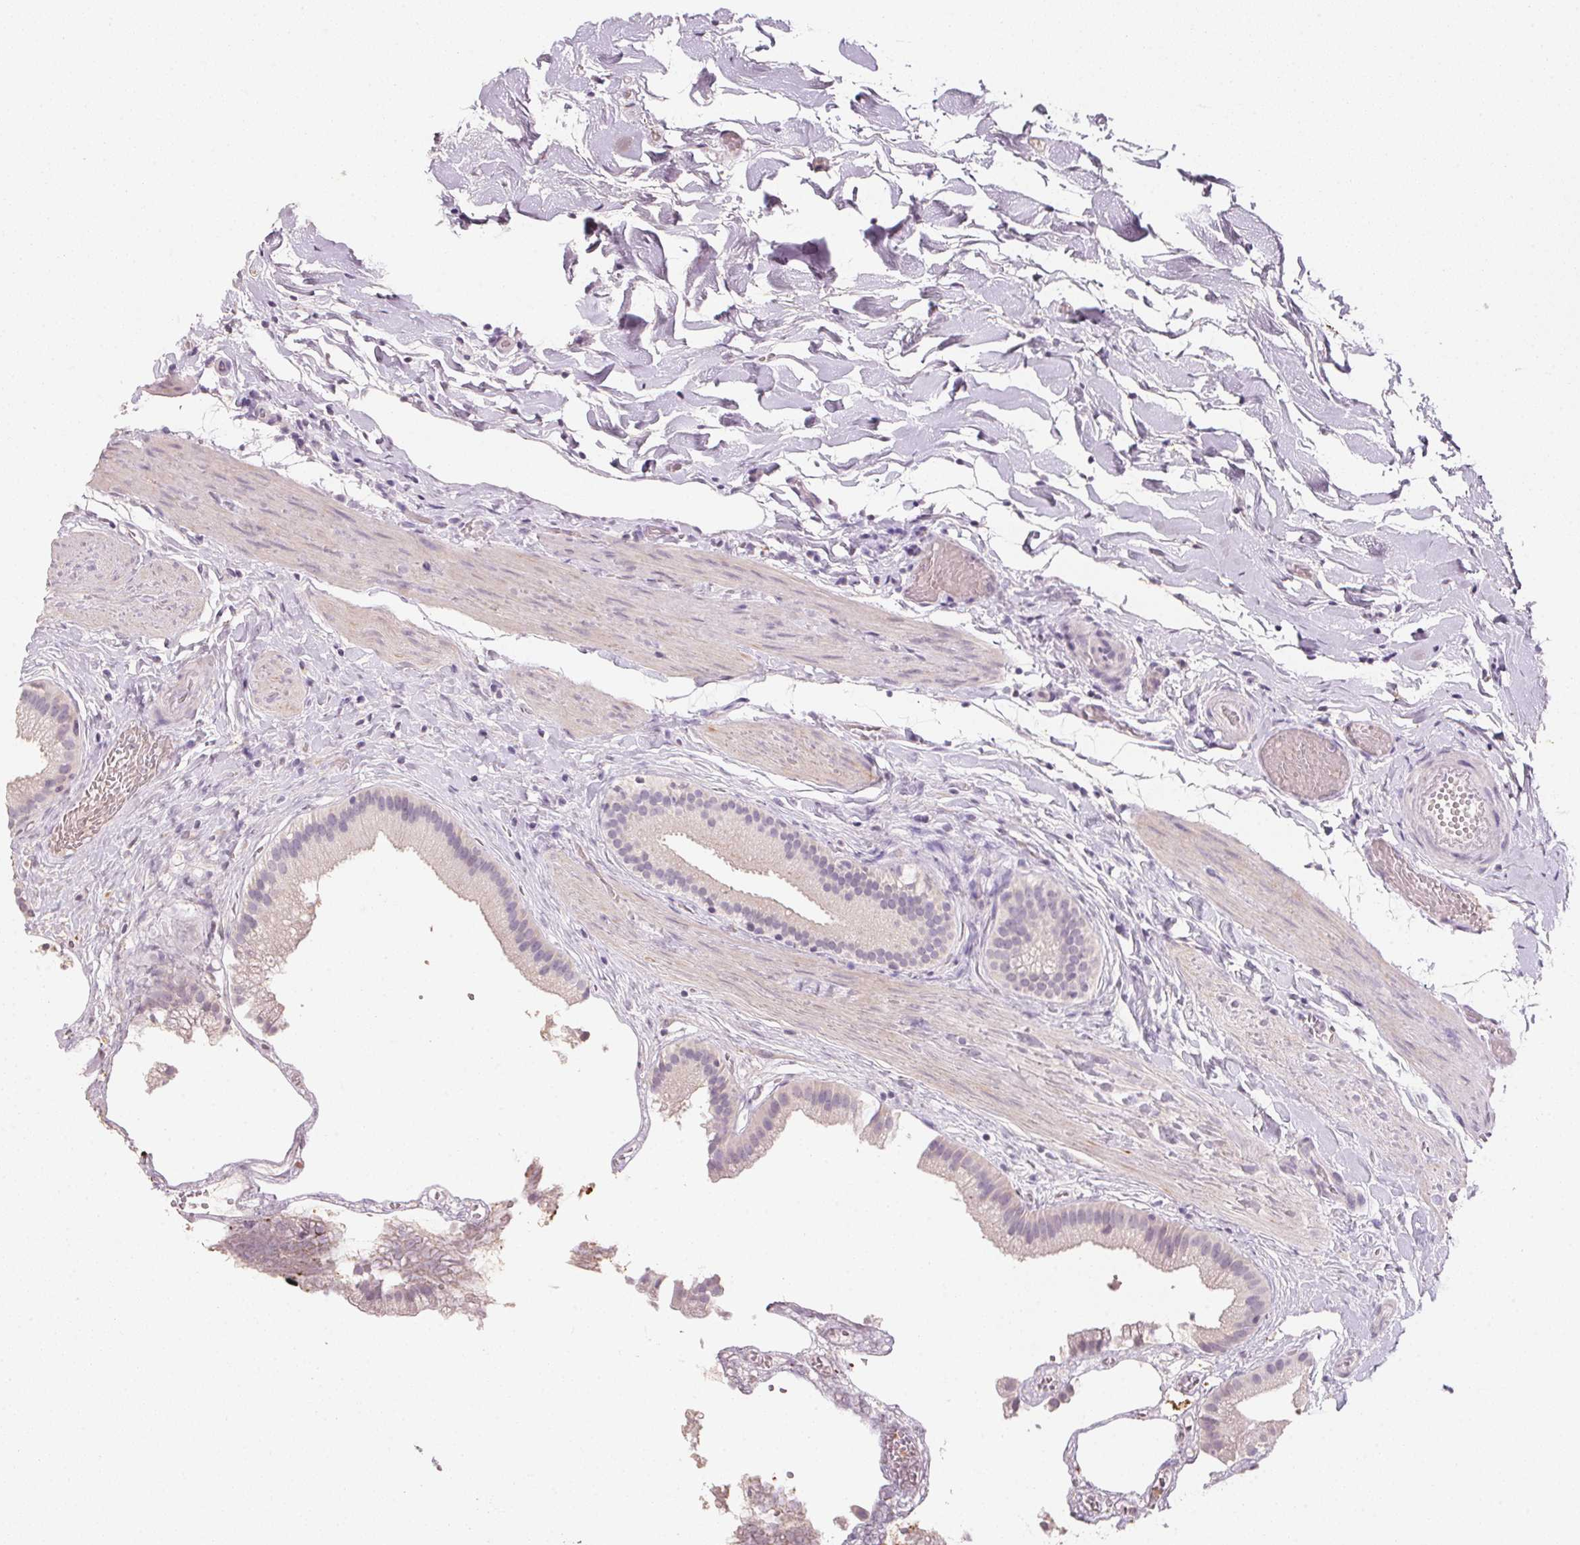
{"staining": {"intensity": "negative", "quantity": "none", "location": "none"}, "tissue": "gallbladder", "cell_type": "Glandular cells", "image_type": "normal", "snomed": [{"axis": "morphology", "description": "Normal tissue, NOS"}, {"axis": "topography", "description": "Gallbladder"}], "caption": "Glandular cells show no significant protein positivity in normal gallbladder.", "gene": "CXCL5", "patient": {"sex": "female", "age": 63}}